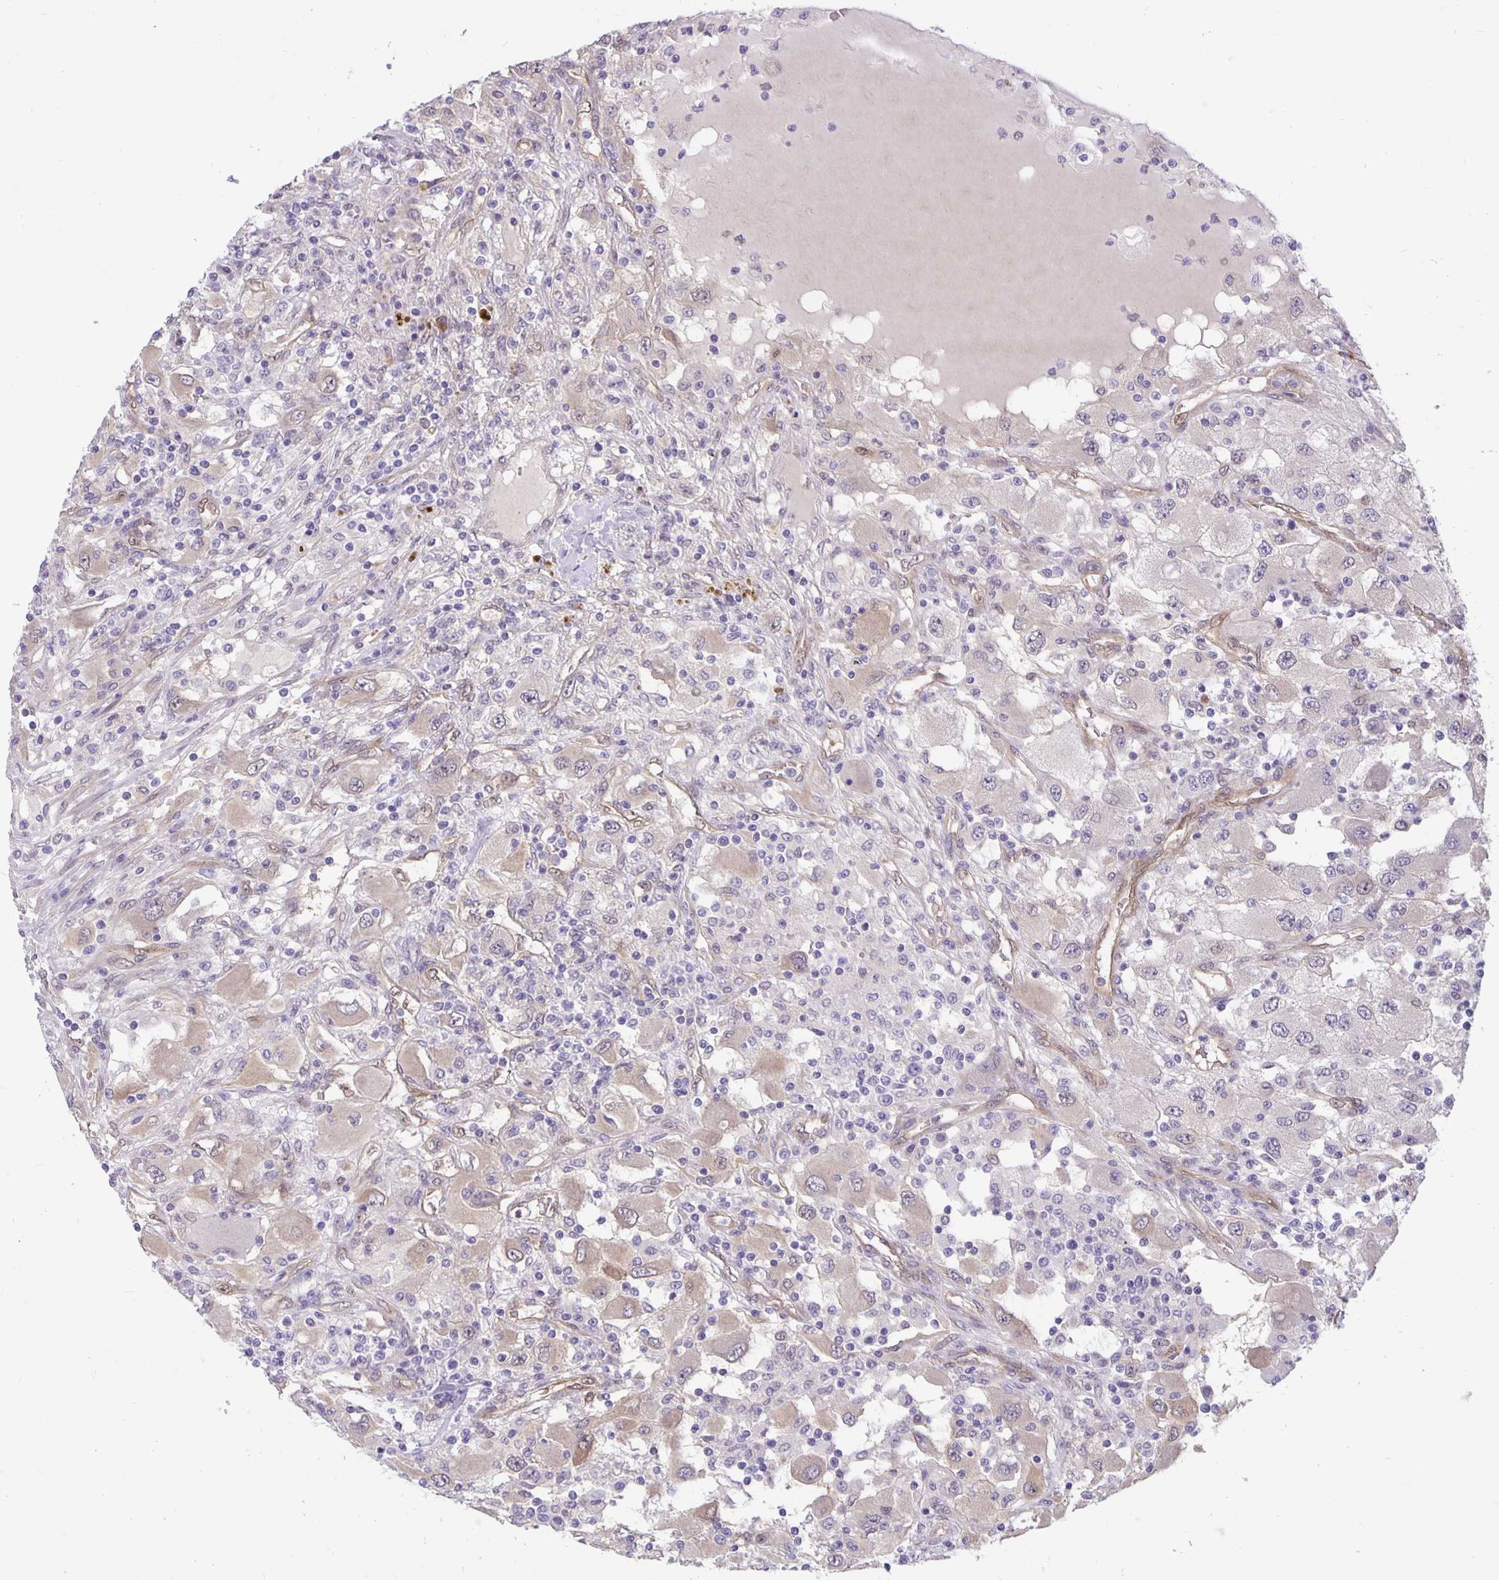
{"staining": {"intensity": "weak", "quantity": "25%-75%", "location": "cytoplasmic/membranous"}, "tissue": "renal cancer", "cell_type": "Tumor cells", "image_type": "cancer", "snomed": [{"axis": "morphology", "description": "Adenocarcinoma, NOS"}, {"axis": "topography", "description": "Kidney"}], "caption": "Immunohistochemical staining of renal adenocarcinoma reveals low levels of weak cytoplasmic/membranous protein positivity in about 25%-75% of tumor cells.", "gene": "TAX1BP3", "patient": {"sex": "female", "age": 67}}